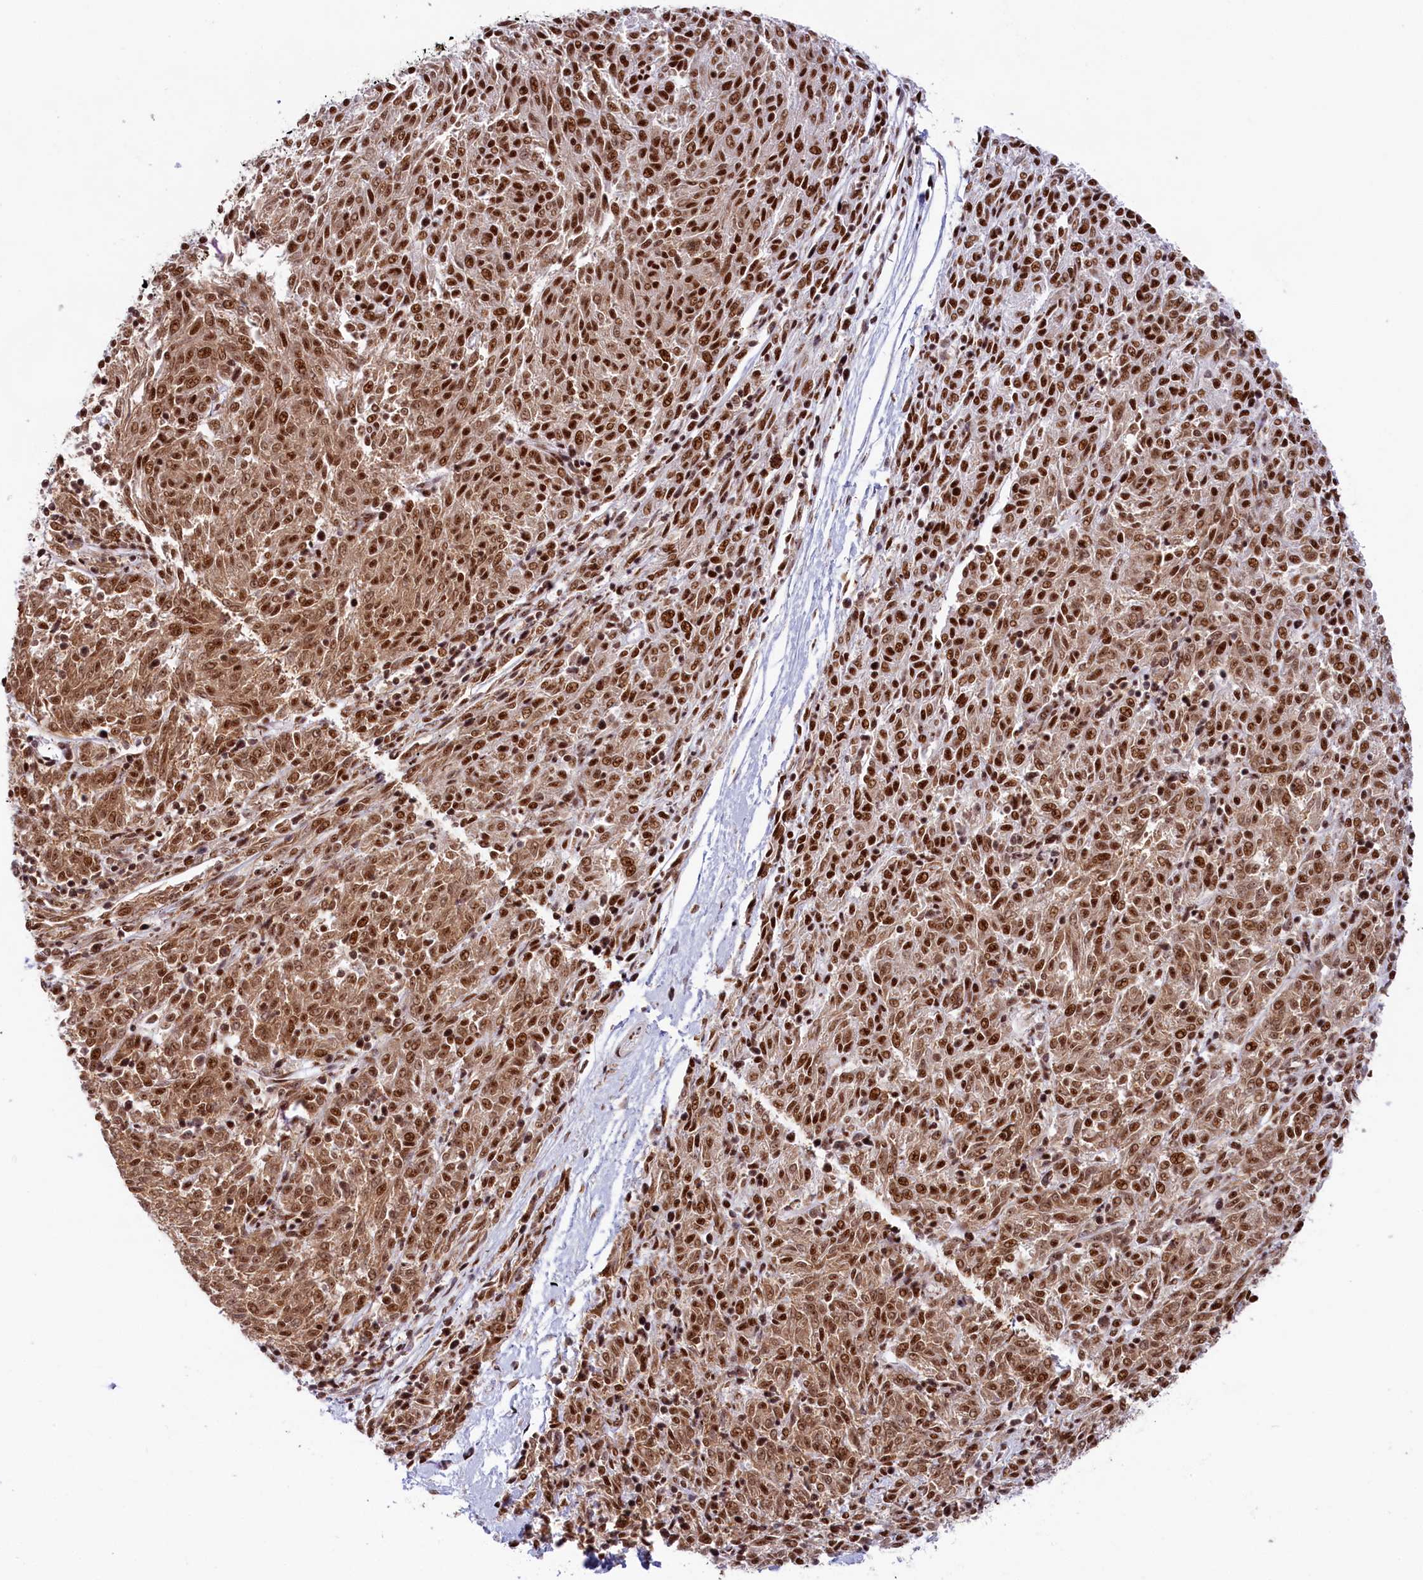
{"staining": {"intensity": "moderate", "quantity": ">75%", "location": "cytoplasmic/membranous,nuclear"}, "tissue": "melanoma", "cell_type": "Tumor cells", "image_type": "cancer", "snomed": [{"axis": "morphology", "description": "Malignant melanoma, NOS"}, {"axis": "topography", "description": "Skin"}], "caption": "IHC histopathology image of malignant melanoma stained for a protein (brown), which demonstrates medium levels of moderate cytoplasmic/membranous and nuclear expression in approximately >75% of tumor cells.", "gene": "SNRNP70", "patient": {"sex": "female", "age": 72}}